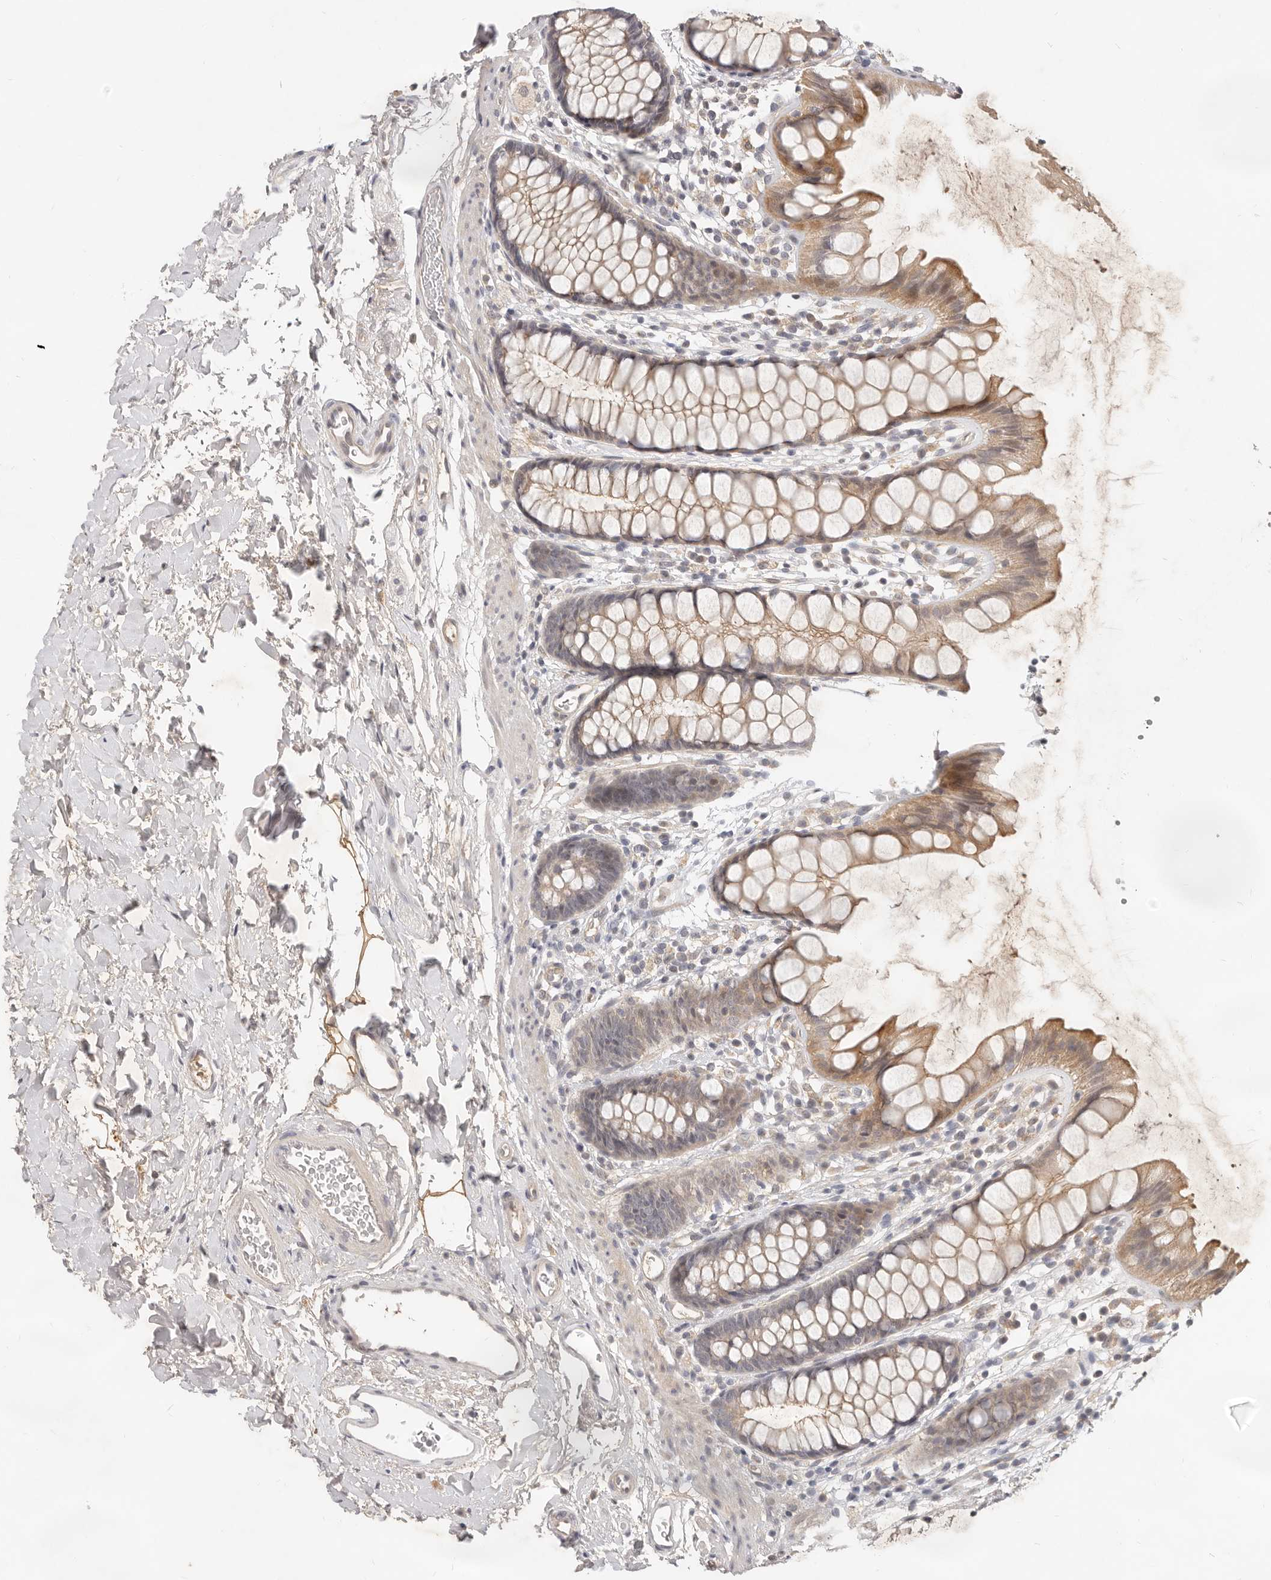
{"staining": {"intensity": "moderate", "quantity": "25%-75%", "location": "cytoplasmic/membranous"}, "tissue": "rectum", "cell_type": "Glandular cells", "image_type": "normal", "snomed": [{"axis": "morphology", "description": "Normal tissue, NOS"}, {"axis": "topography", "description": "Rectum"}], "caption": "Normal rectum was stained to show a protein in brown. There is medium levels of moderate cytoplasmic/membranous staining in about 25%-75% of glandular cells.", "gene": "USP49", "patient": {"sex": "female", "age": 65}}